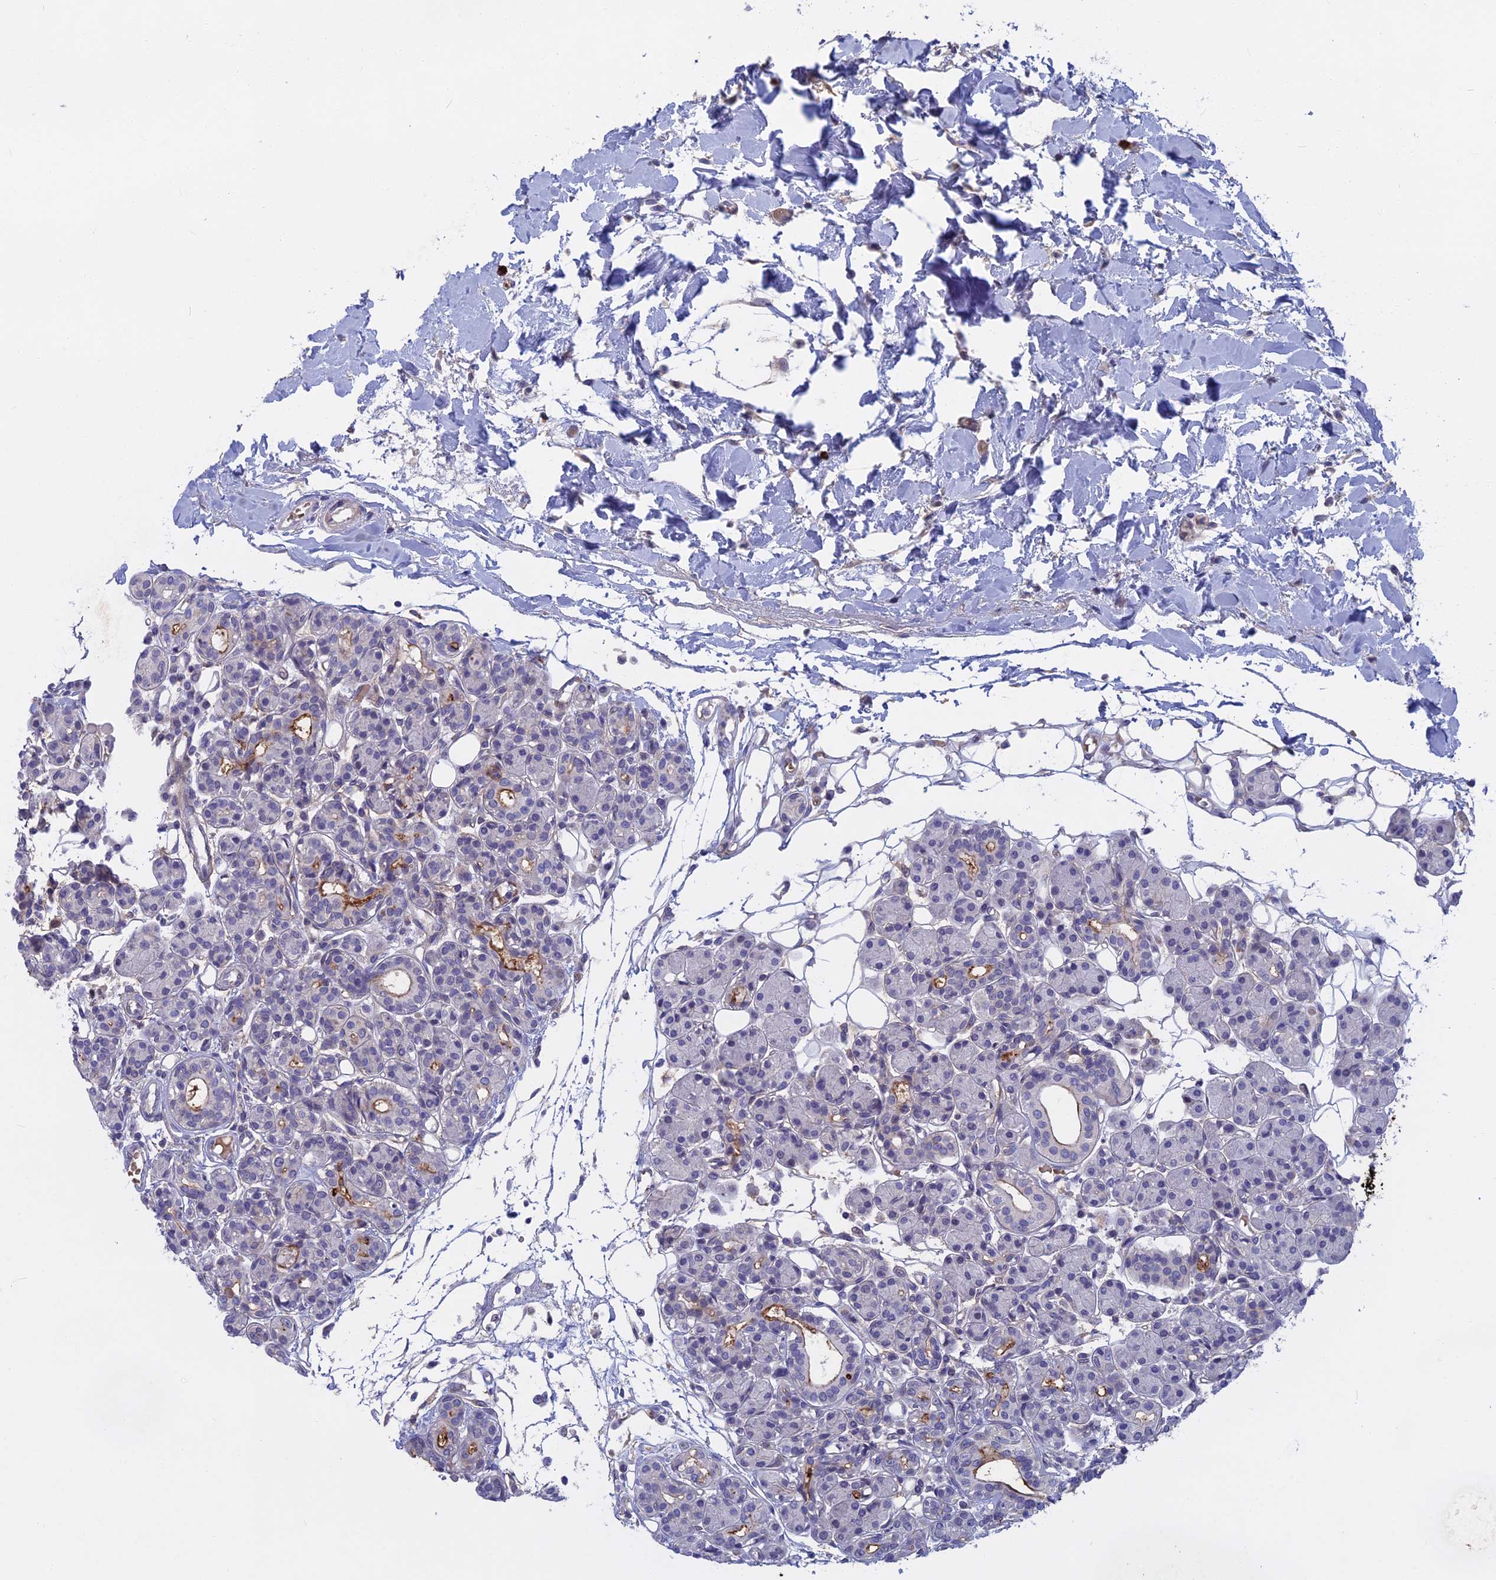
{"staining": {"intensity": "negative", "quantity": "none", "location": "none"}, "tissue": "head and neck cancer", "cell_type": "Tumor cells", "image_type": "cancer", "snomed": [{"axis": "morphology", "description": "Adenocarcinoma, NOS"}, {"axis": "morphology", "description": "Adenocarcinoma, metastatic, NOS"}, {"axis": "topography", "description": "Head-Neck"}], "caption": "Immunohistochemical staining of human head and neck cancer (metastatic adenocarcinoma) reveals no significant expression in tumor cells. (Stains: DAB (3,3'-diaminobenzidine) immunohistochemistry with hematoxylin counter stain, Microscopy: brightfield microscopy at high magnification).", "gene": "SLC2A6", "patient": {"sex": "male", "age": 75}}